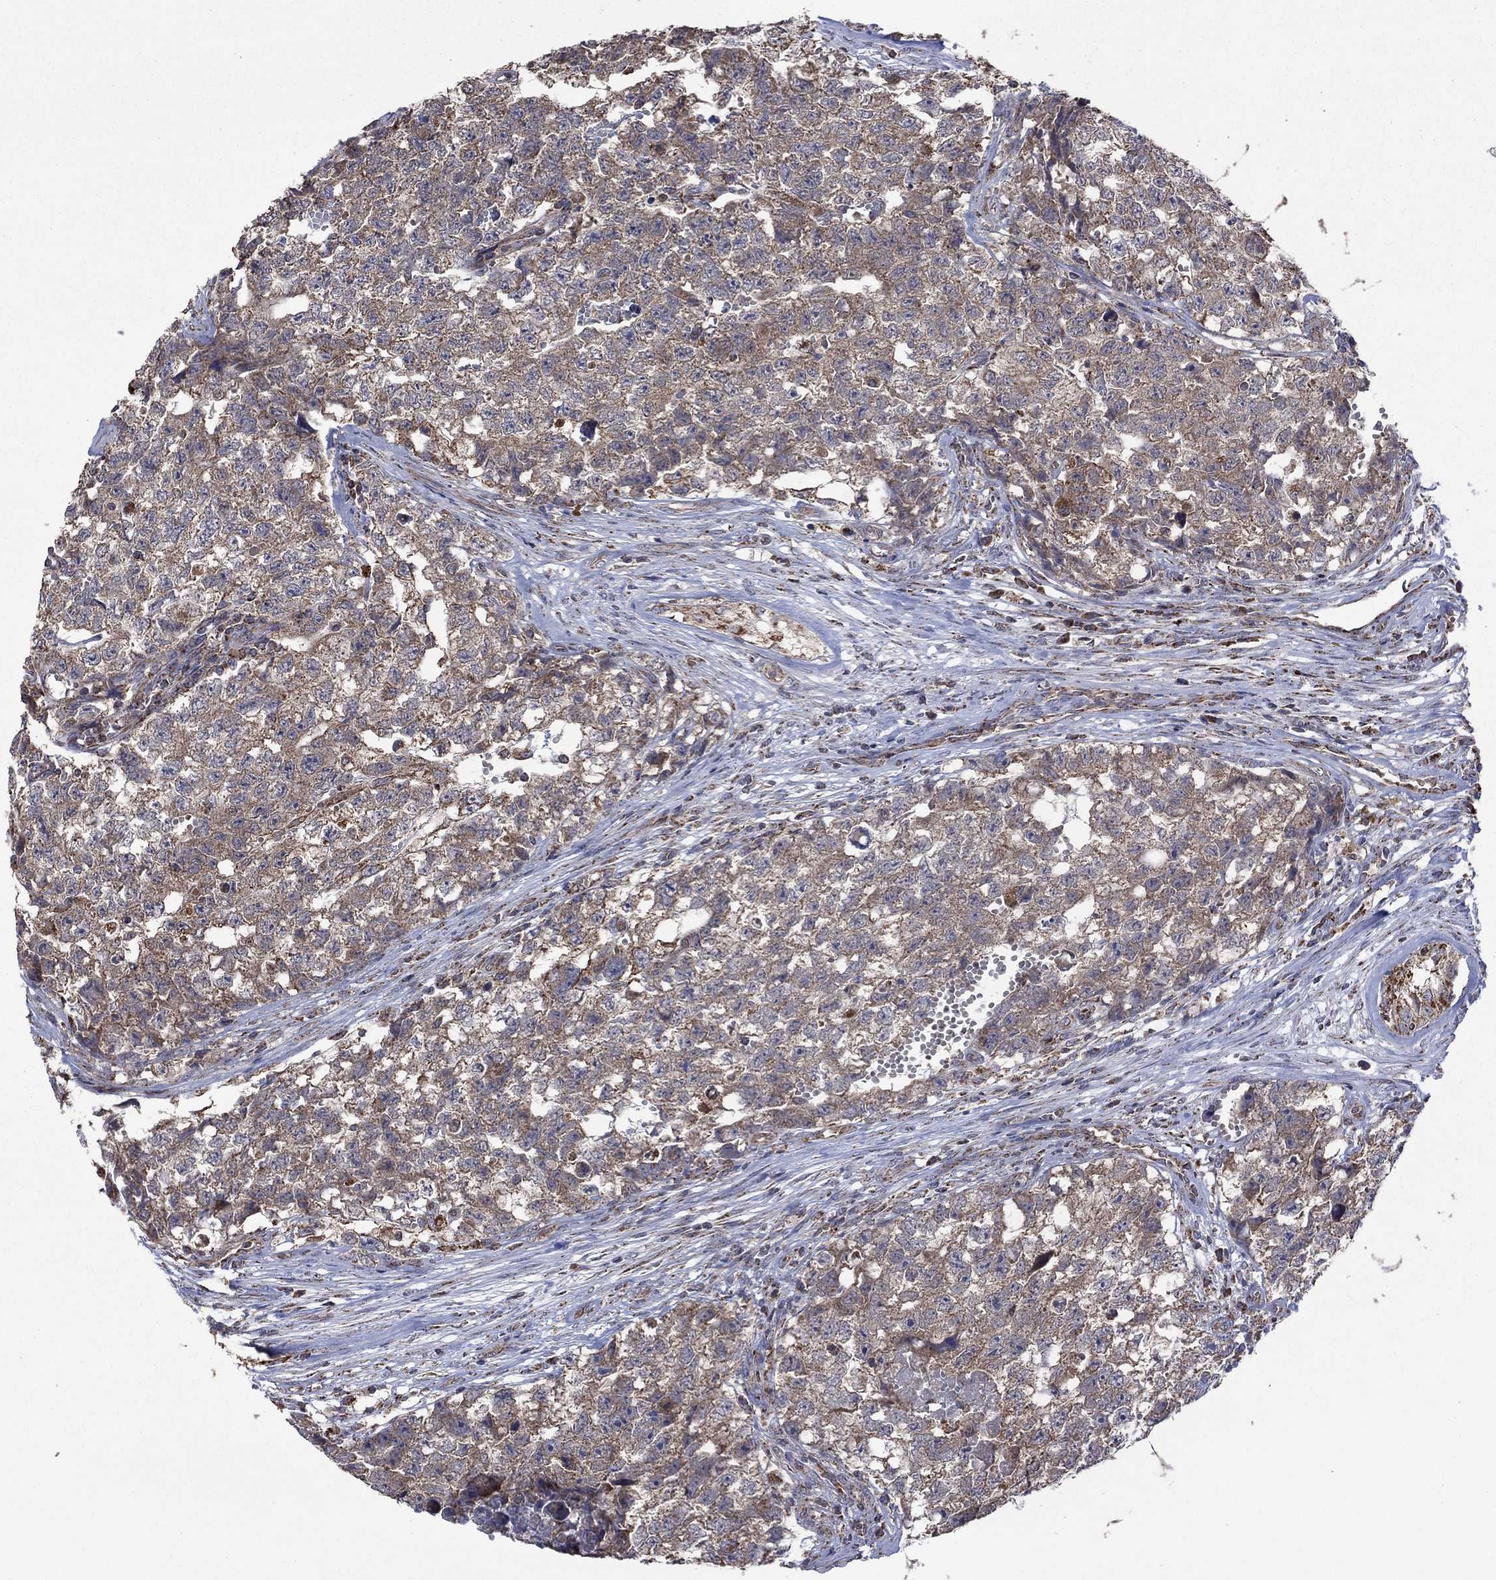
{"staining": {"intensity": "weak", "quantity": "25%-75%", "location": "cytoplasmic/membranous"}, "tissue": "testis cancer", "cell_type": "Tumor cells", "image_type": "cancer", "snomed": [{"axis": "morphology", "description": "Seminoma, NOS"}, {"axis": "morphology", "description": "Carcinoma, Embryonal, NOS"}, {"axis": "topography", "description": "Testis"}], "caption": "Protein expression analysis of human testis embryonal carcinoma reveals weak cytoplasmic/membranous positivity in approximately 25%-75% of tumor cells.", "gene": "DPH1", "patient": {"sex": "male", "age": 22}}